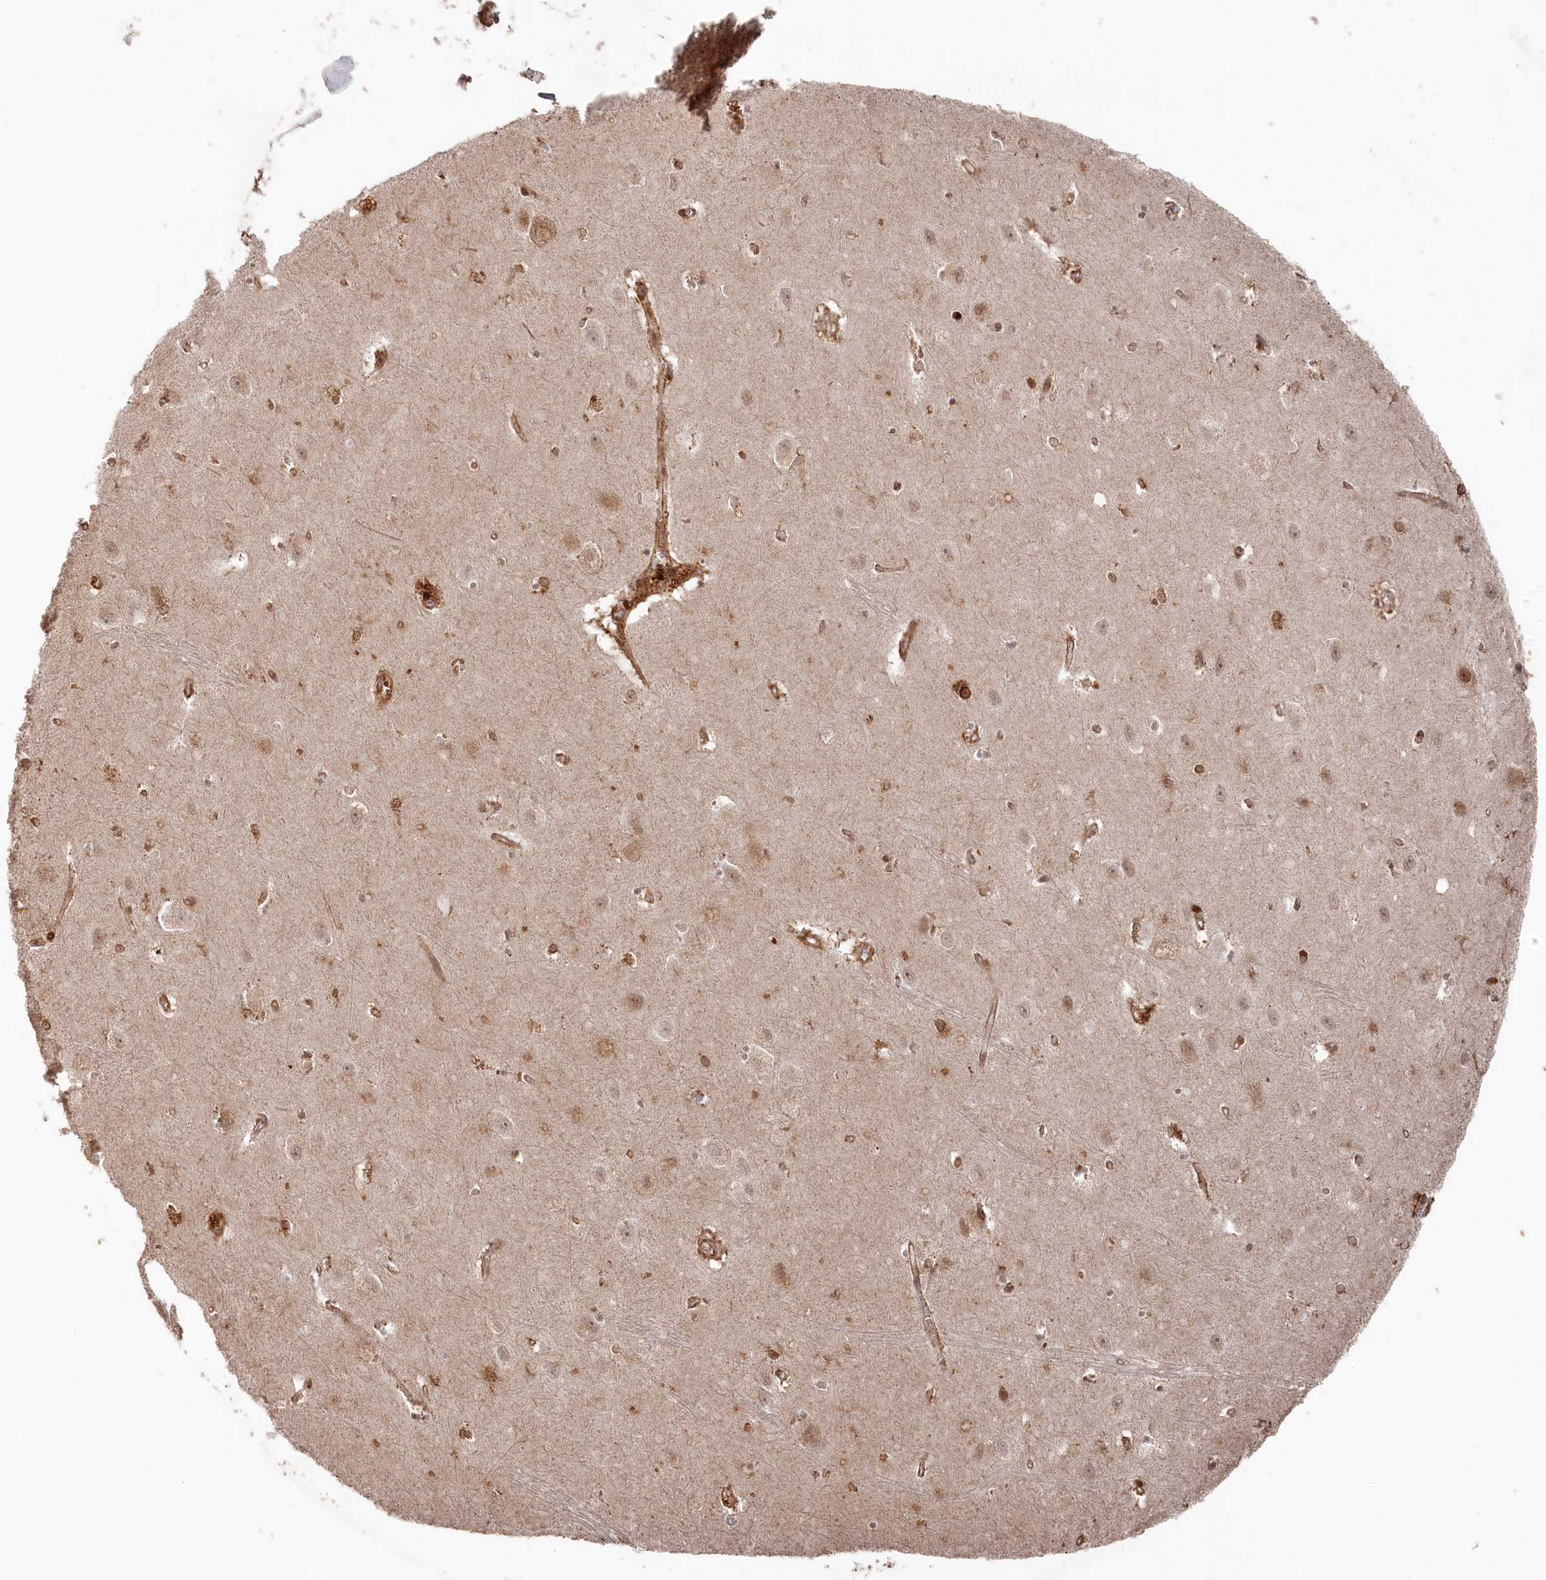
{"staining": {"intensity": "moderate", "quantity": "25%-75%", "location": "cytoplasmic/membranous,nuclear"}, "tissue": "hippocampus", "cell_type": "Glial cells", "image_type": "normal", "snomed": [{"axis": "morphology", "description": "Normal tissue, NOS"}, {"axis": "topography", "description": "Hippocampus"}], "caption": "The image demonstrates a brown stain indicating the presence of a protein in the cytoplasmic/membranous,nuclear of glial cells in hippocampus.", "gene": "POLR3A", "patient": {"sex": "female", "age": 64}}